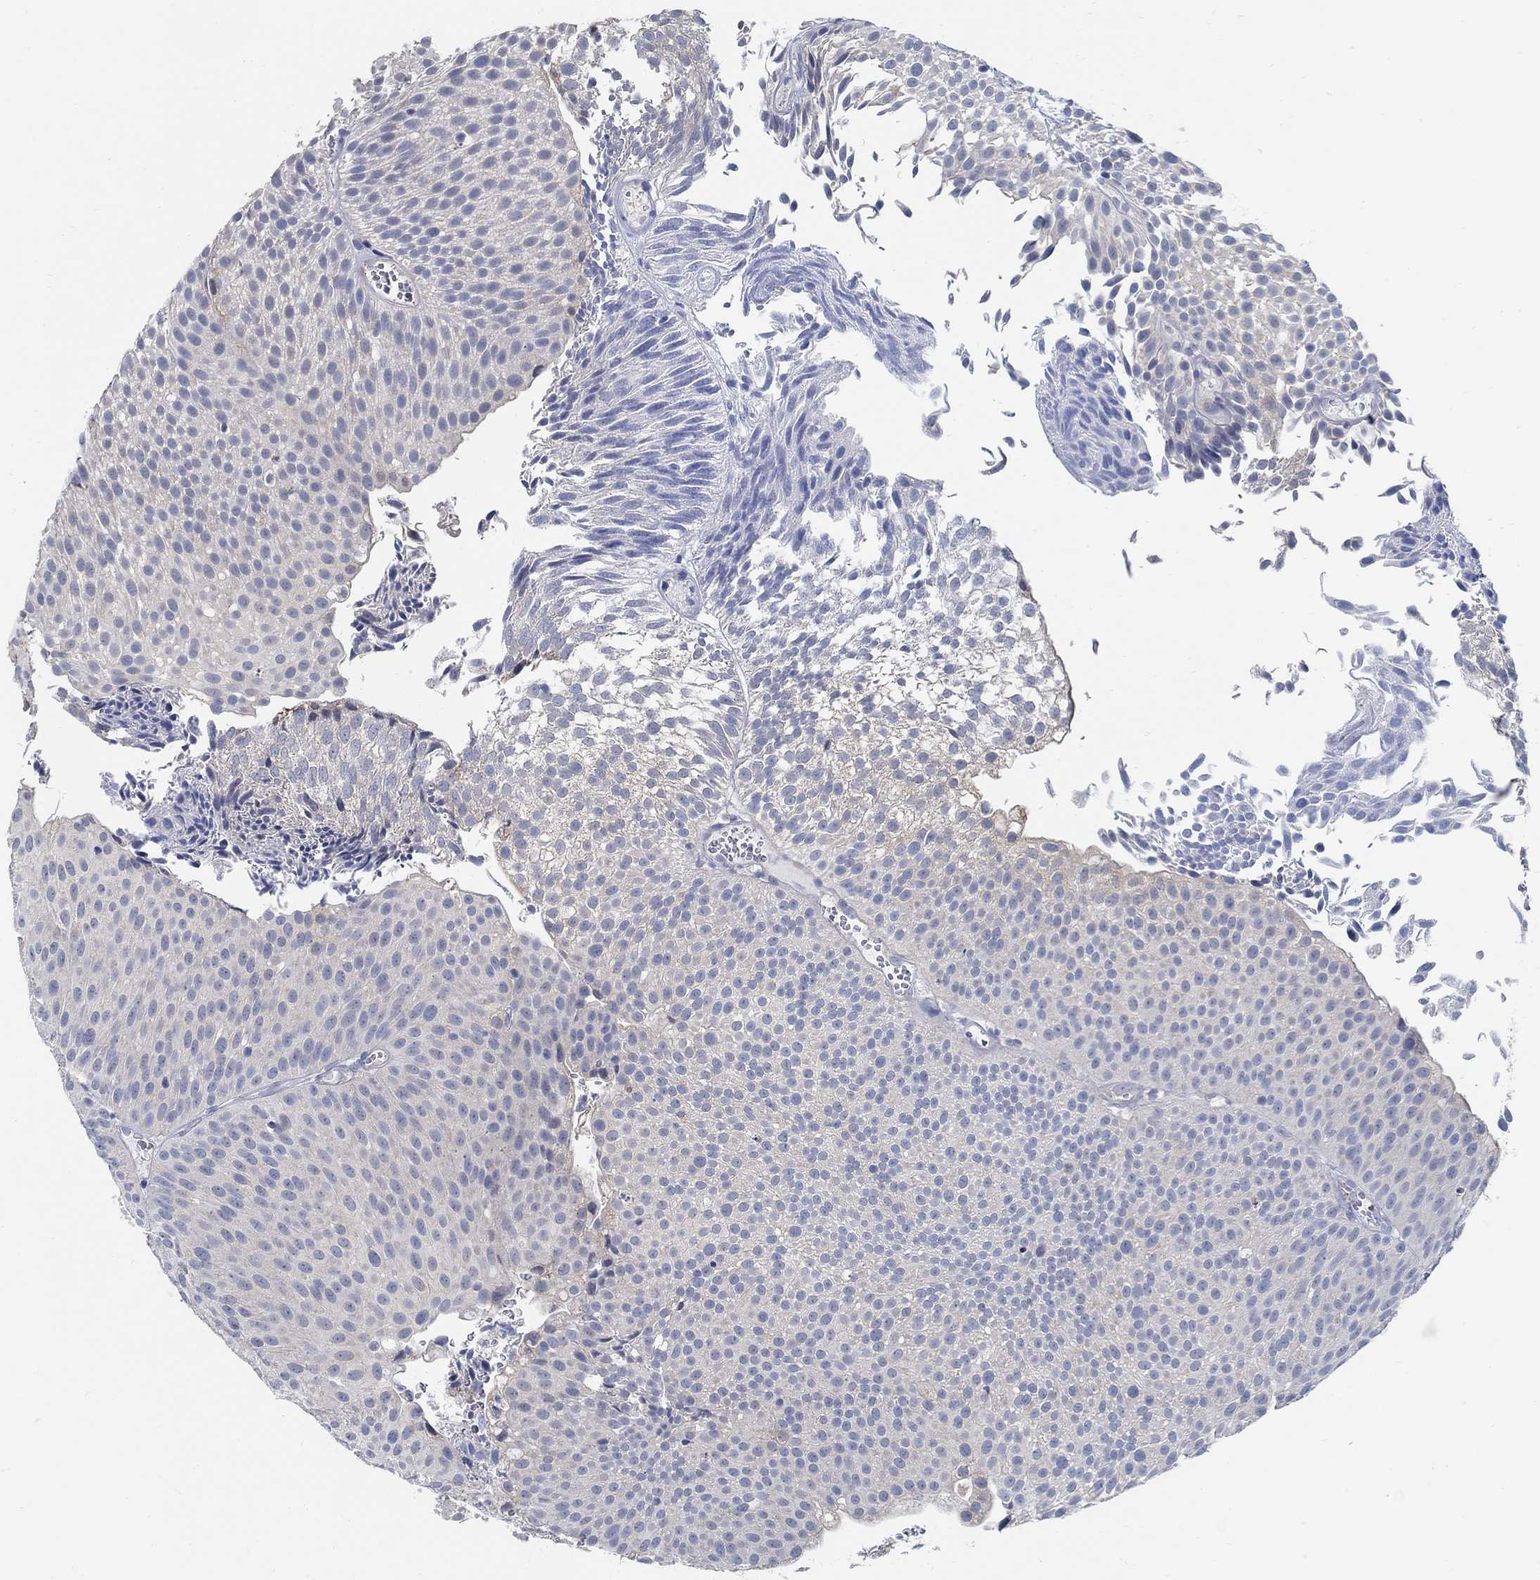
{"staining": {"intensity": "weak", "quantity": "<25%", "location": "cytoplasmic/membranous"}, "tissue": "urothelial cancer", "cell_type": "Tumor cells", "image_type": "cancer", "snomed": [{"axis": "morphology", "description": "Urothelial carcinoma, Low grade"}, {"axis": "topography", "description": "Urinary bladder"}], "caption": "IHC image of neoplastic tissue: human urothelial cancer stained with DAB (3,3'-diaminobenzidine) shows no significant protein positivity in tumor cells. (DAB (3,3'-diaminobenzidine) immunohistochemistry (IHC) with hematoxylin counter stain).", "gene": "PCDH11X", "patient": {"sex": "male", "age": 65}}